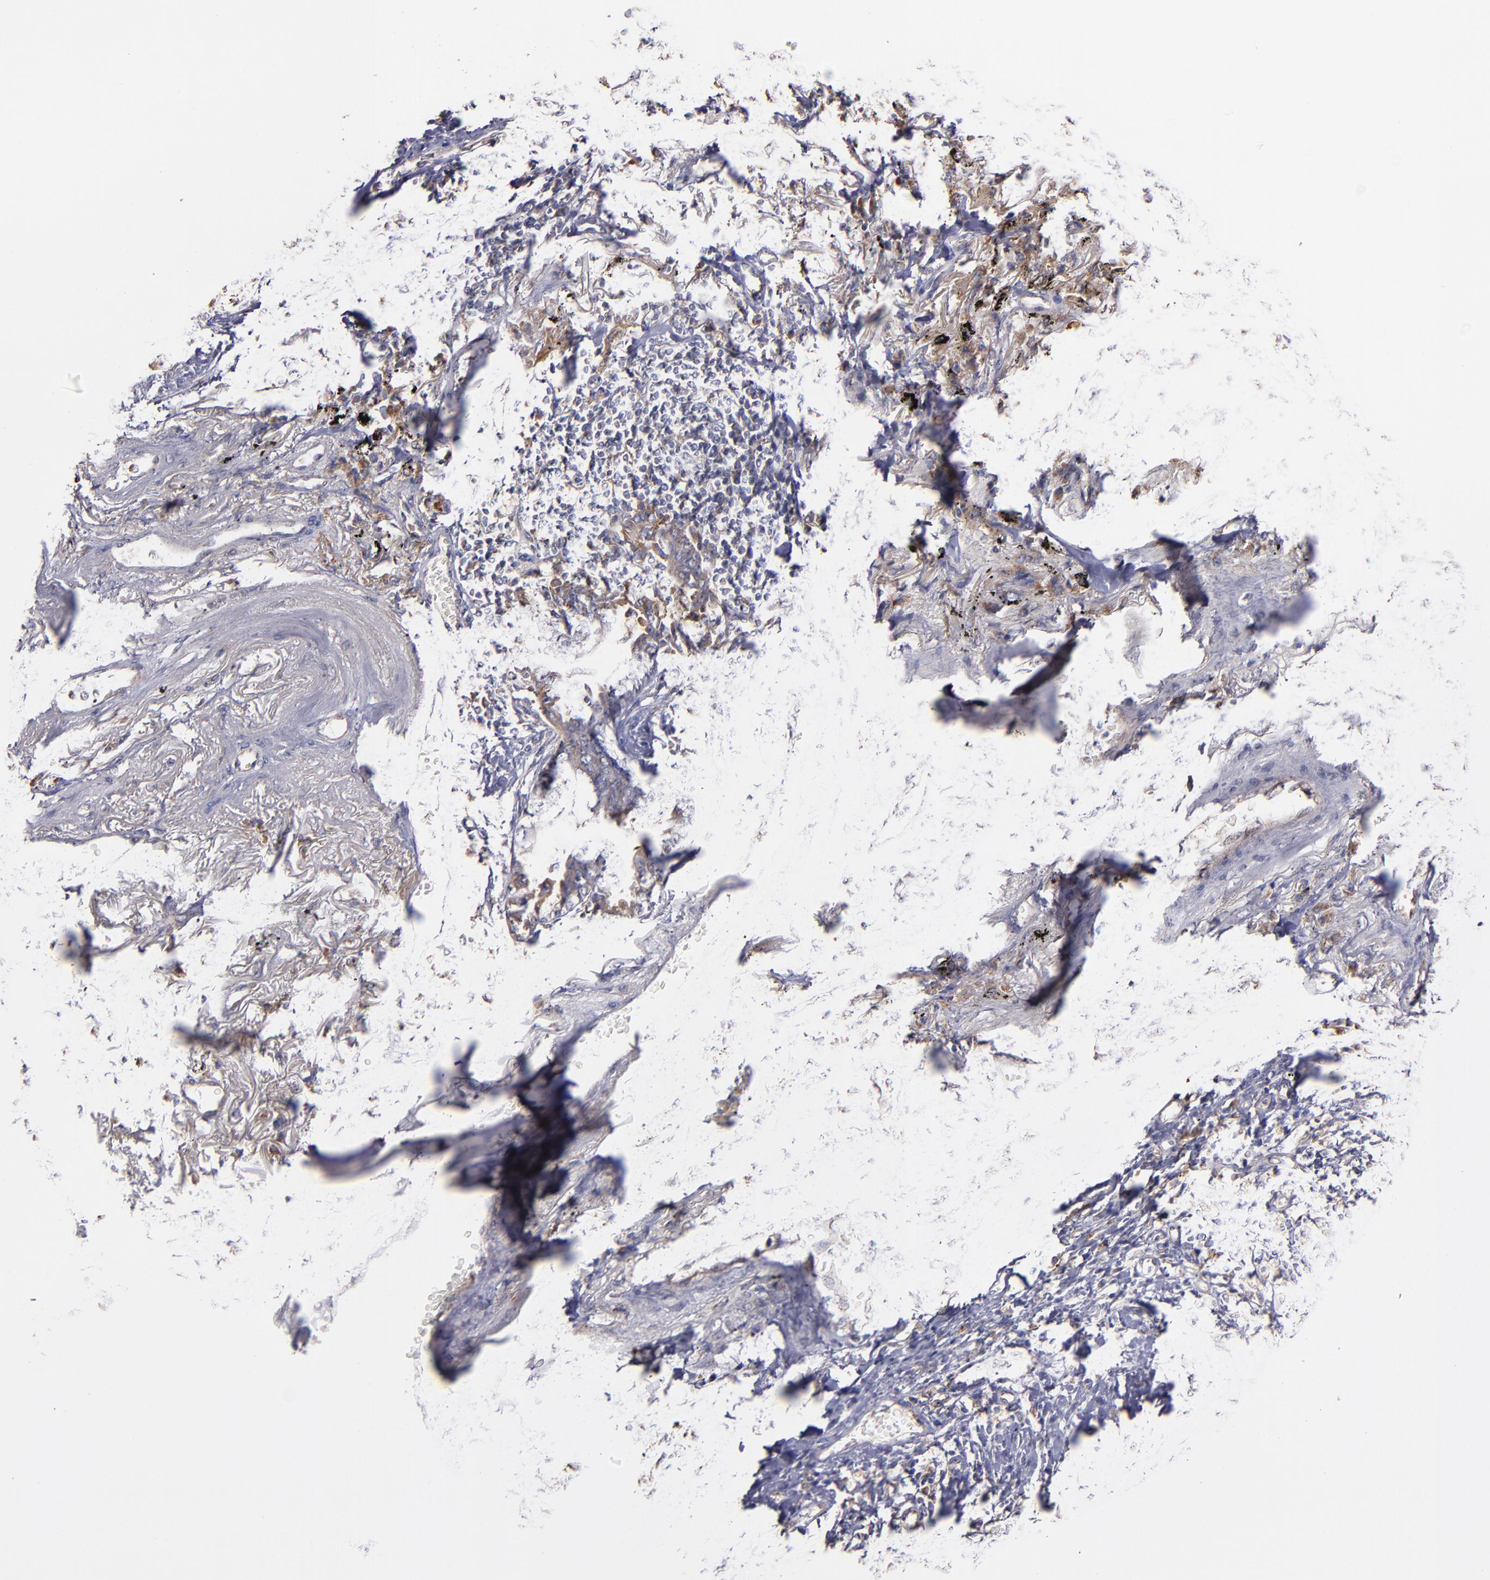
{"staining": {"intensity": "weak", "quantity": ">75%", "location": "cytoplasmic/membranous"}, "tissue": "lung cancer", "cell_type": "Tumor cells", "image_type": "cancer", "snomed": [{"axis": "morphology", "description": "Adenocarcinoma, NOS"}, {"axis": "topography", "description": "Lung"}], "caption": "A brown stain highlights weak cytoplasmic/membranous expression of a protein in lung cancer (adenocarcinoma) tumor cells.", "gene": "IFIH1", "patient": {"sex": "female", "age": 64}}